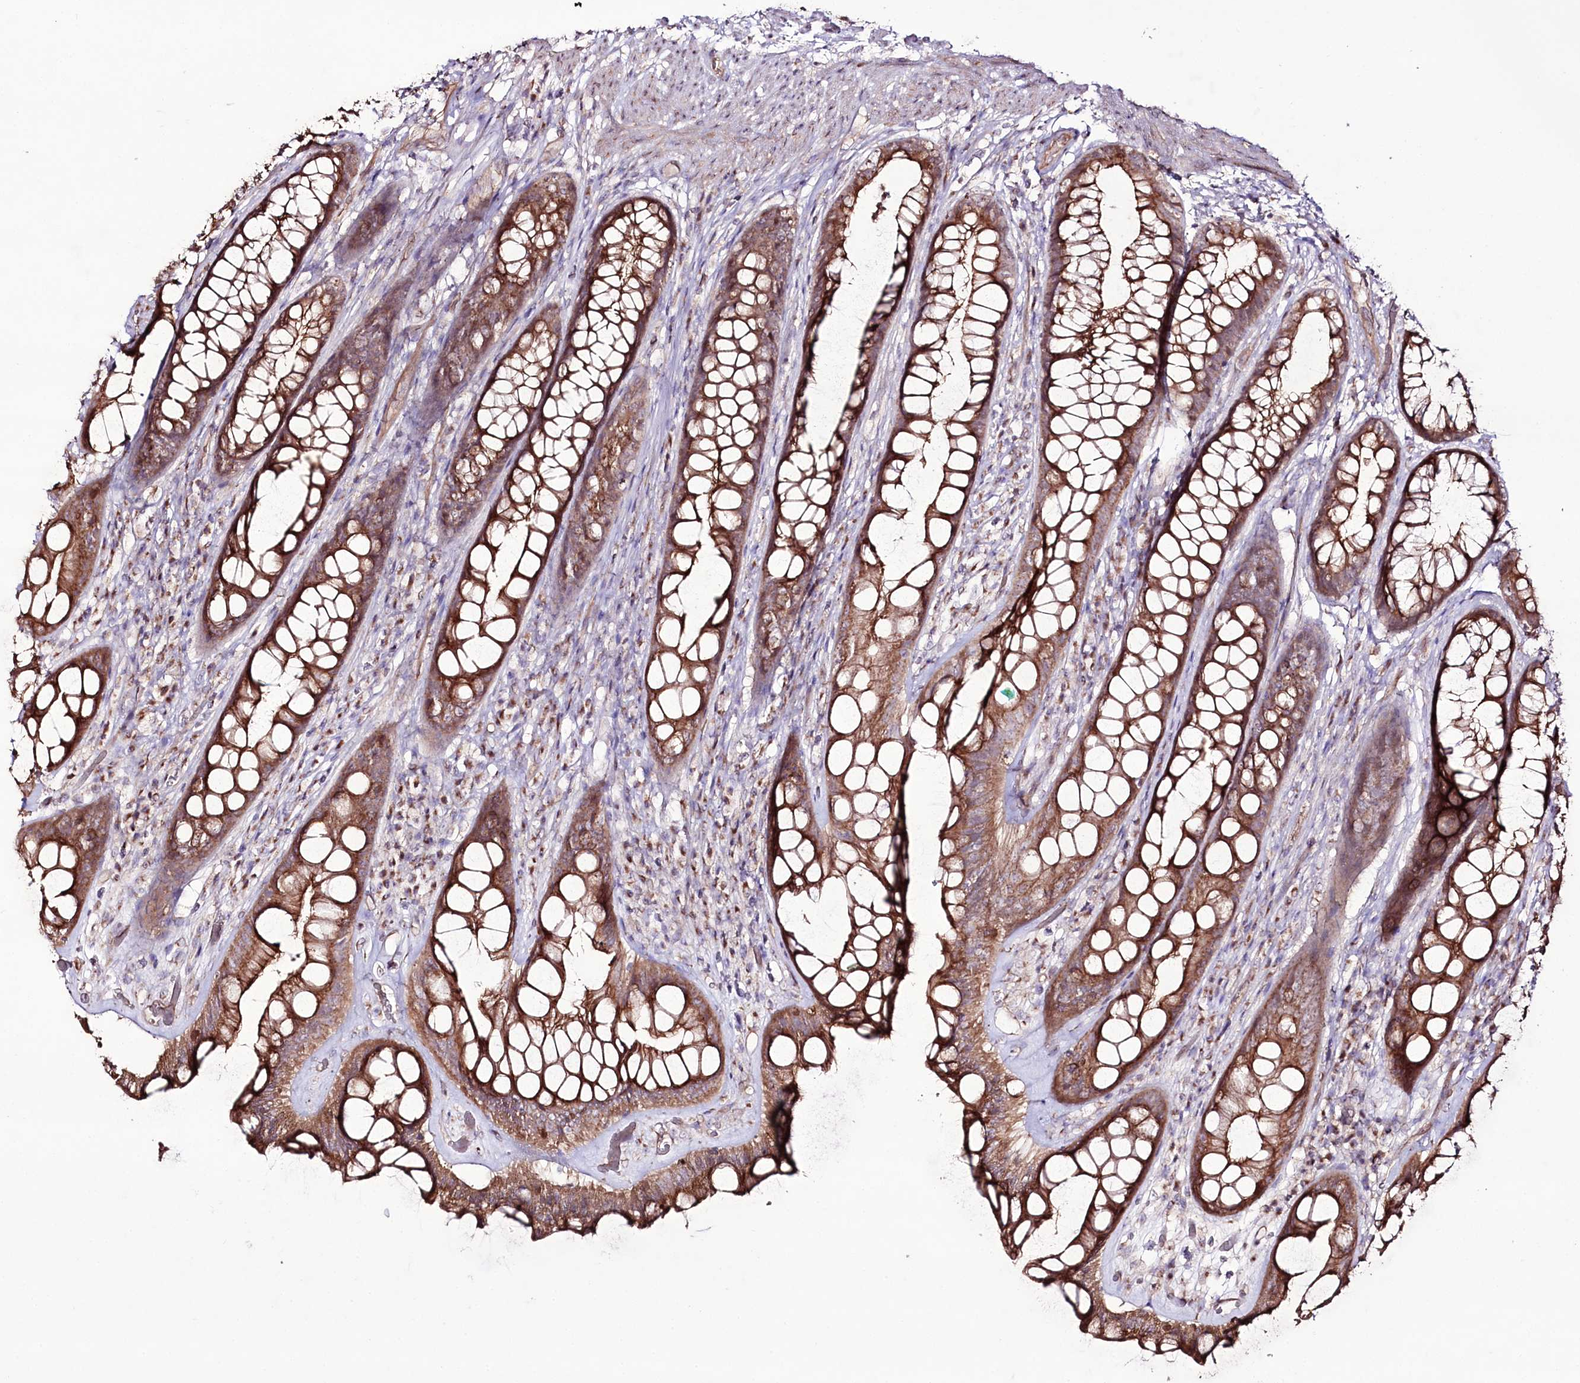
{"staining": {"intensity": "moderate", "quantity": ">75%", "location": "cytoplasmic/membranous"}, "tissue": "rectum", "cell_type": "Glandular cells", "image_type": "normal", "snomed": [{"axis": "morphology", "description": "Normal tissue, NOS"}, {"axis": "topography", "description": "Rectum"}], "caption": "Immunohistochemistry (IHC) image of normal rectum: rectum stained using immunohistochemistry exhibits medium levels of moderate protein expression localized specifically in the cytoplasmic/membranous of glandular cells, appearing as a cytoplasmic/membranous brown color.", "gene": "REXO2", "patient": {"sex": "male", "age": 74}}